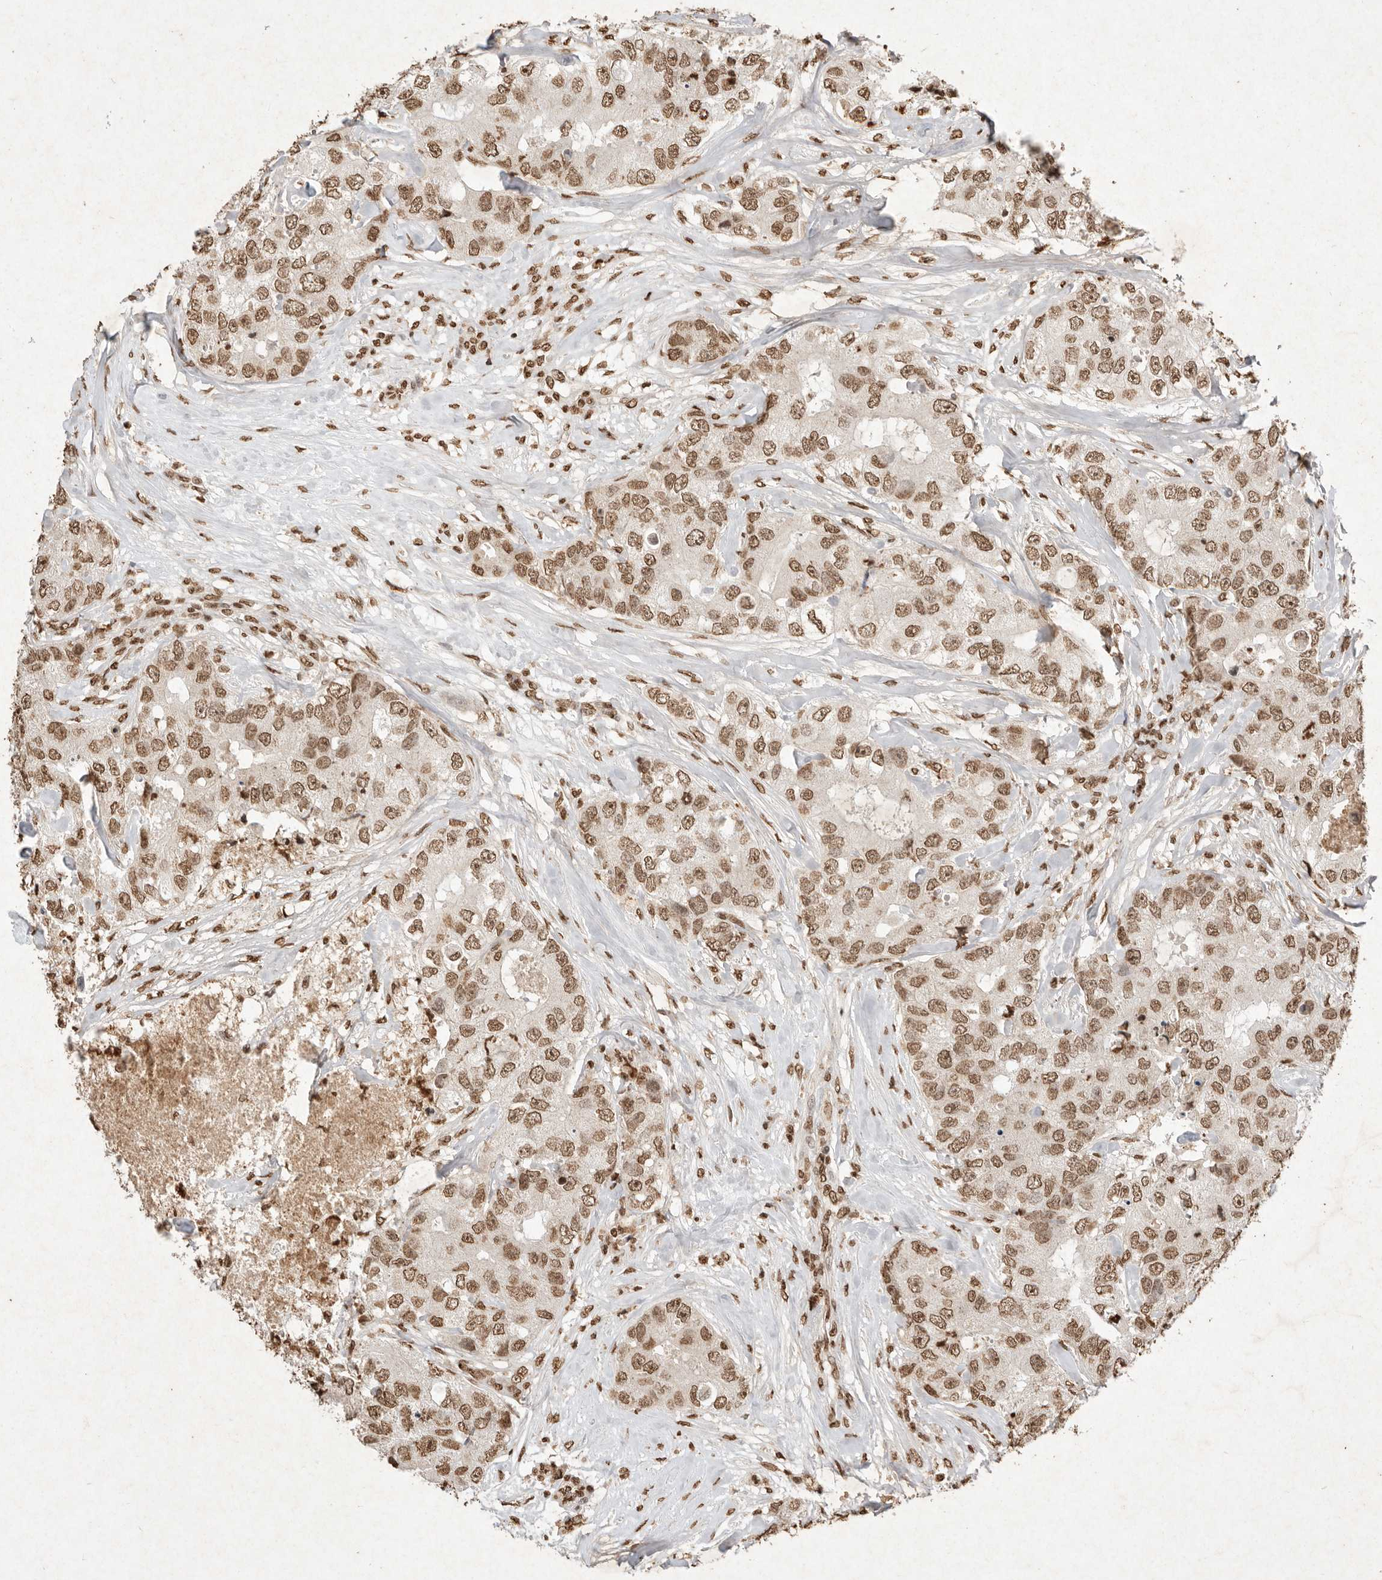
{"staining": {"intensity": "moderate", "quantity": ">75%", "location": "nuclear"}, "tissue": "breast cancer", "cell_type": "Tumor cells", "image_type": "cancer", "snomed": [{"axis": "morphology", "description": "Duct carcinoma"}, {"axis": "topography", "description": "Breast"}], "caption": "An immunohistochemistry photomicrograph of neoplastic tissue is shown. Protein staining in brown highlights moderate nuclear positivity in breast cancer within tumor cells. (Stains: DAB (3,3'-diaminobenzidine) in brown, nuclei in blue, Microscopy: brightfield microscopy at high magnification).", "gene": "NKX3-2", "patient": {"sex": "female", "age": 62}}